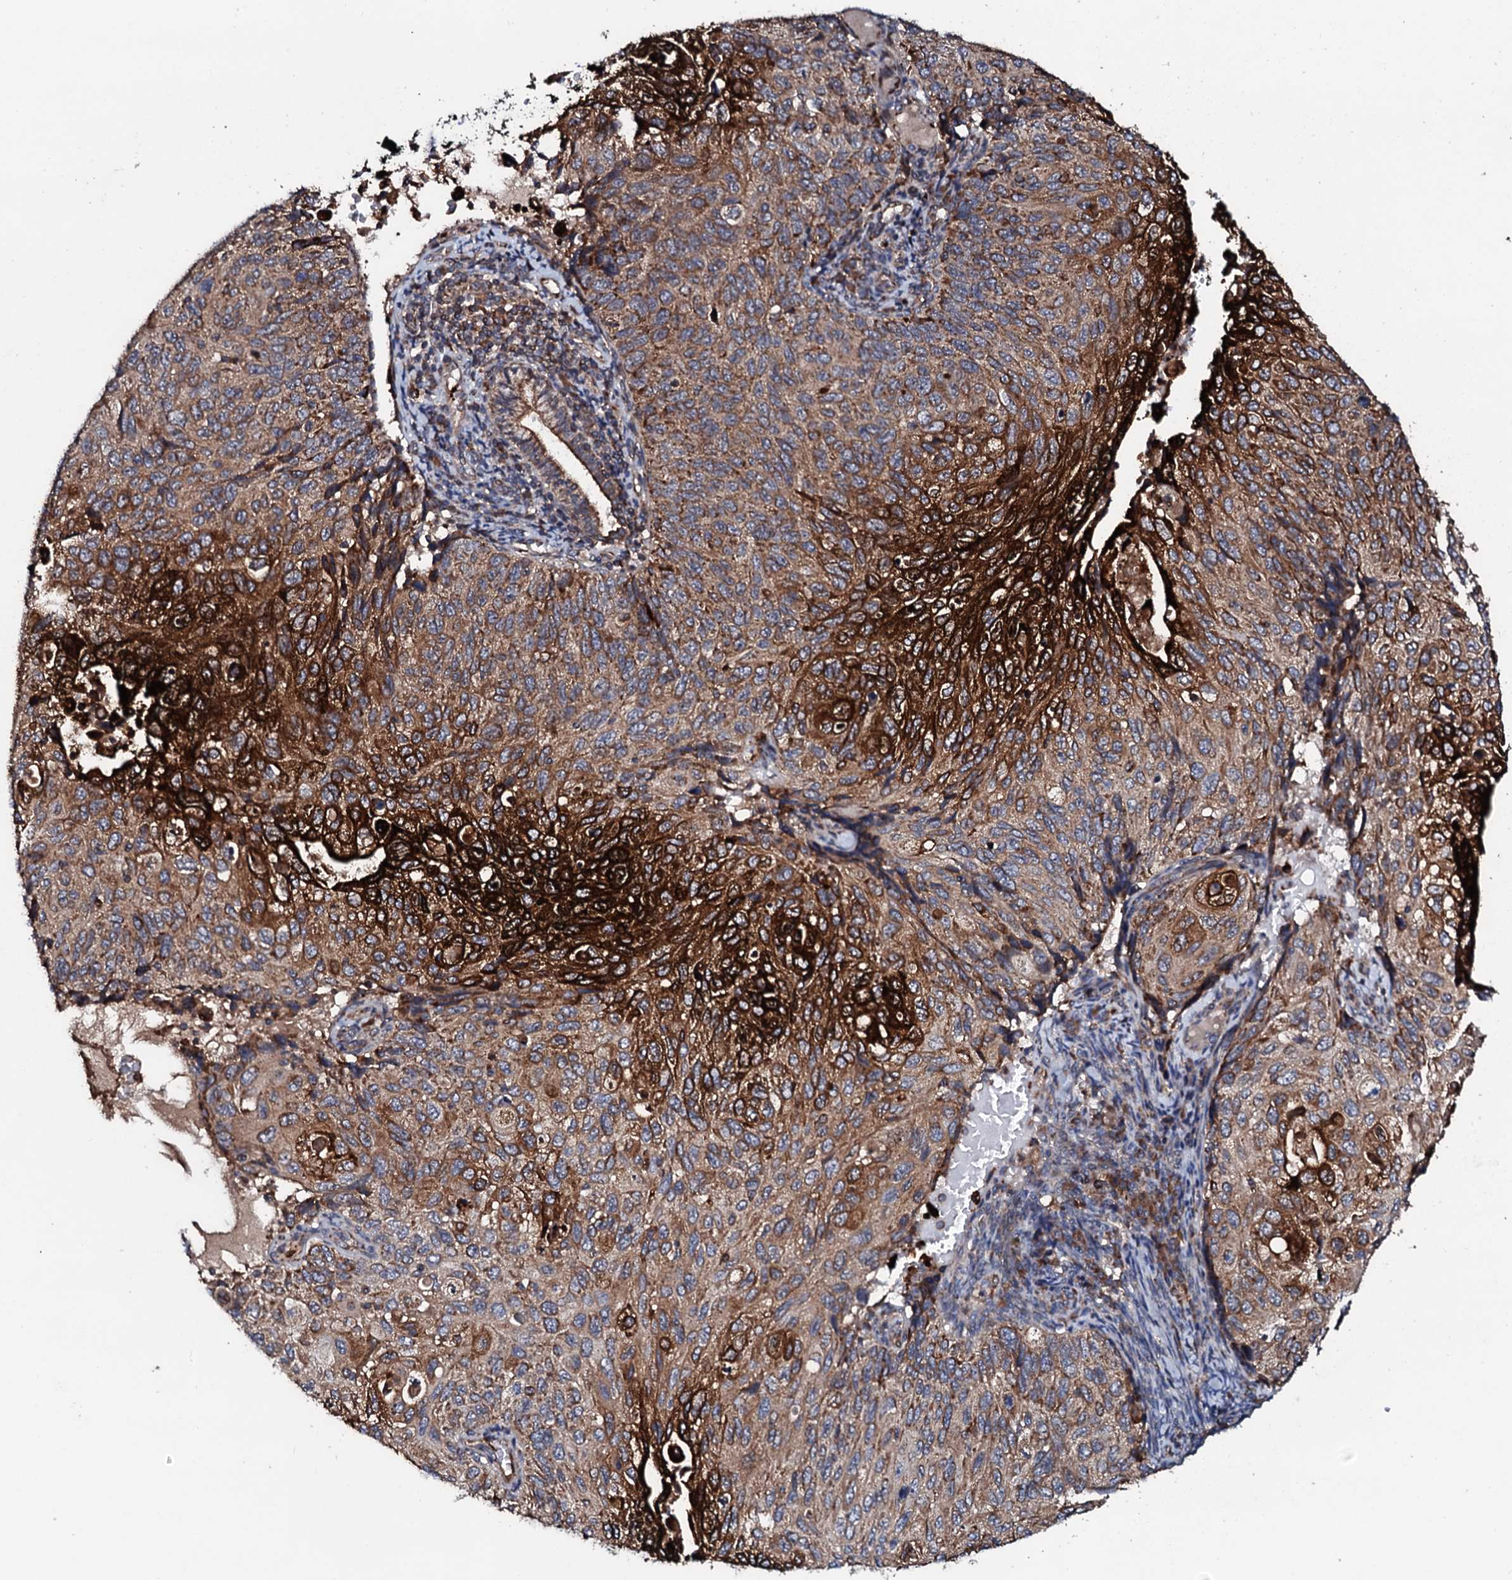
{"staining": {"intensity": "strong", "quantity": ">75%", "location": "cytoplasmic/membranous"}, "tissue": "cervical cancer", "cell_type": "Tumor cells", "image_type": "cancer", "snomed": [{"axis": "morphology", "description": "Squamous cell carcinoma, NOS"}, {"axis": "topography", "description": "Cervix"}], "caption": "This micrograph reveals IHC staining of human cervical squamous cell carcinoma, with high strong cytoplasmic/membranous staining in about >75% of tumor cells.", "gene": "SDHAF2", "patient": {"sex": "female", "age": 70}}